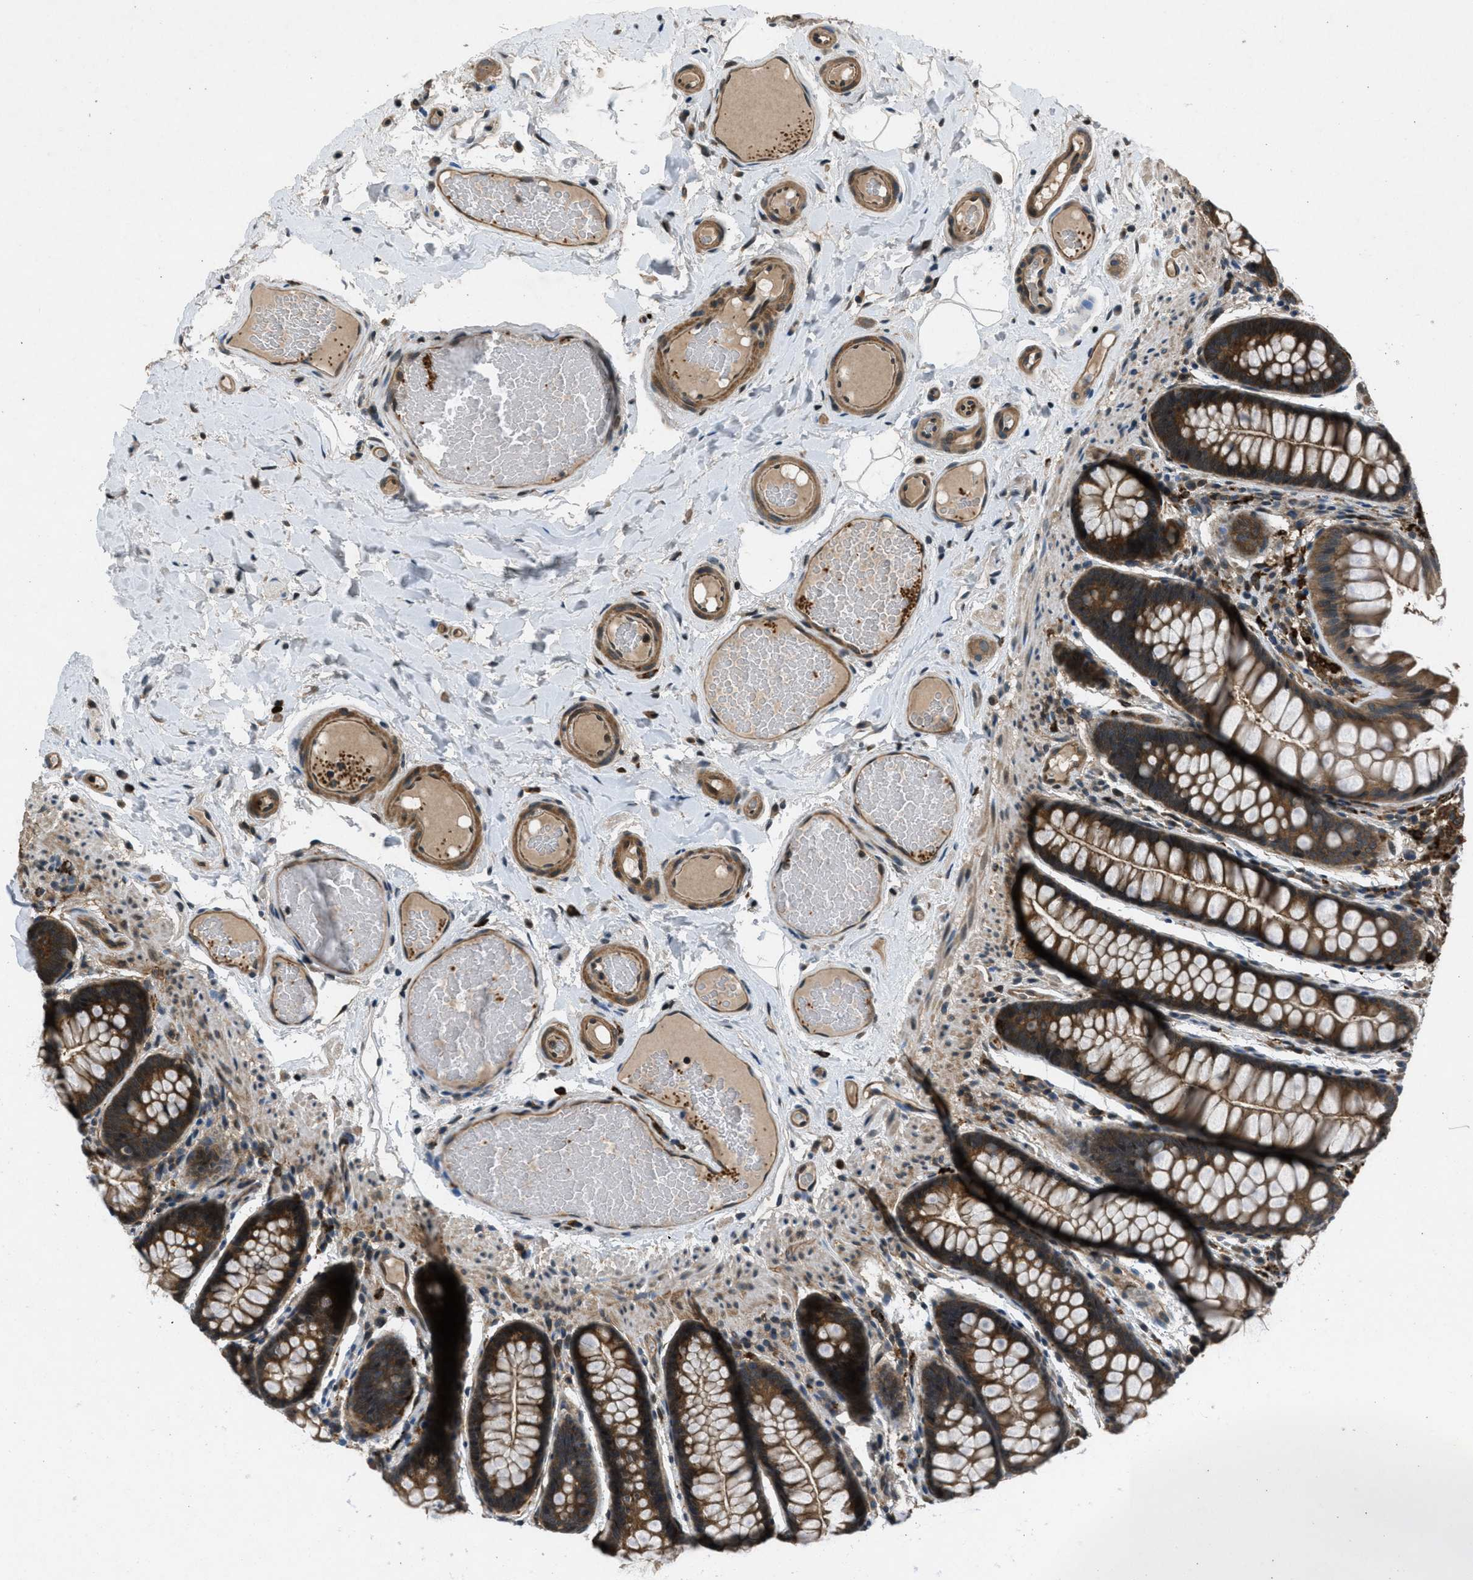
{"staining": {"intensity": "moderate", "quantity": ">75%", "location": "cytoplasmic/membranous"}, "tissue": "colon", "cell_type": "Endothelial cells", "image_type": "normal", "snomed": [{"axis": "morphology", "description": "Normal tissue, NOS"}, {"axis": "topography", "description": "Colon"}], "caption": "Protein analysis of normal colon demonstrates moderate cytoplasmic/membranous staining in approximately >75% of endothelial cells.", "gene": "EPSTI1", "patient": {"sex": "female", "age": 56}}